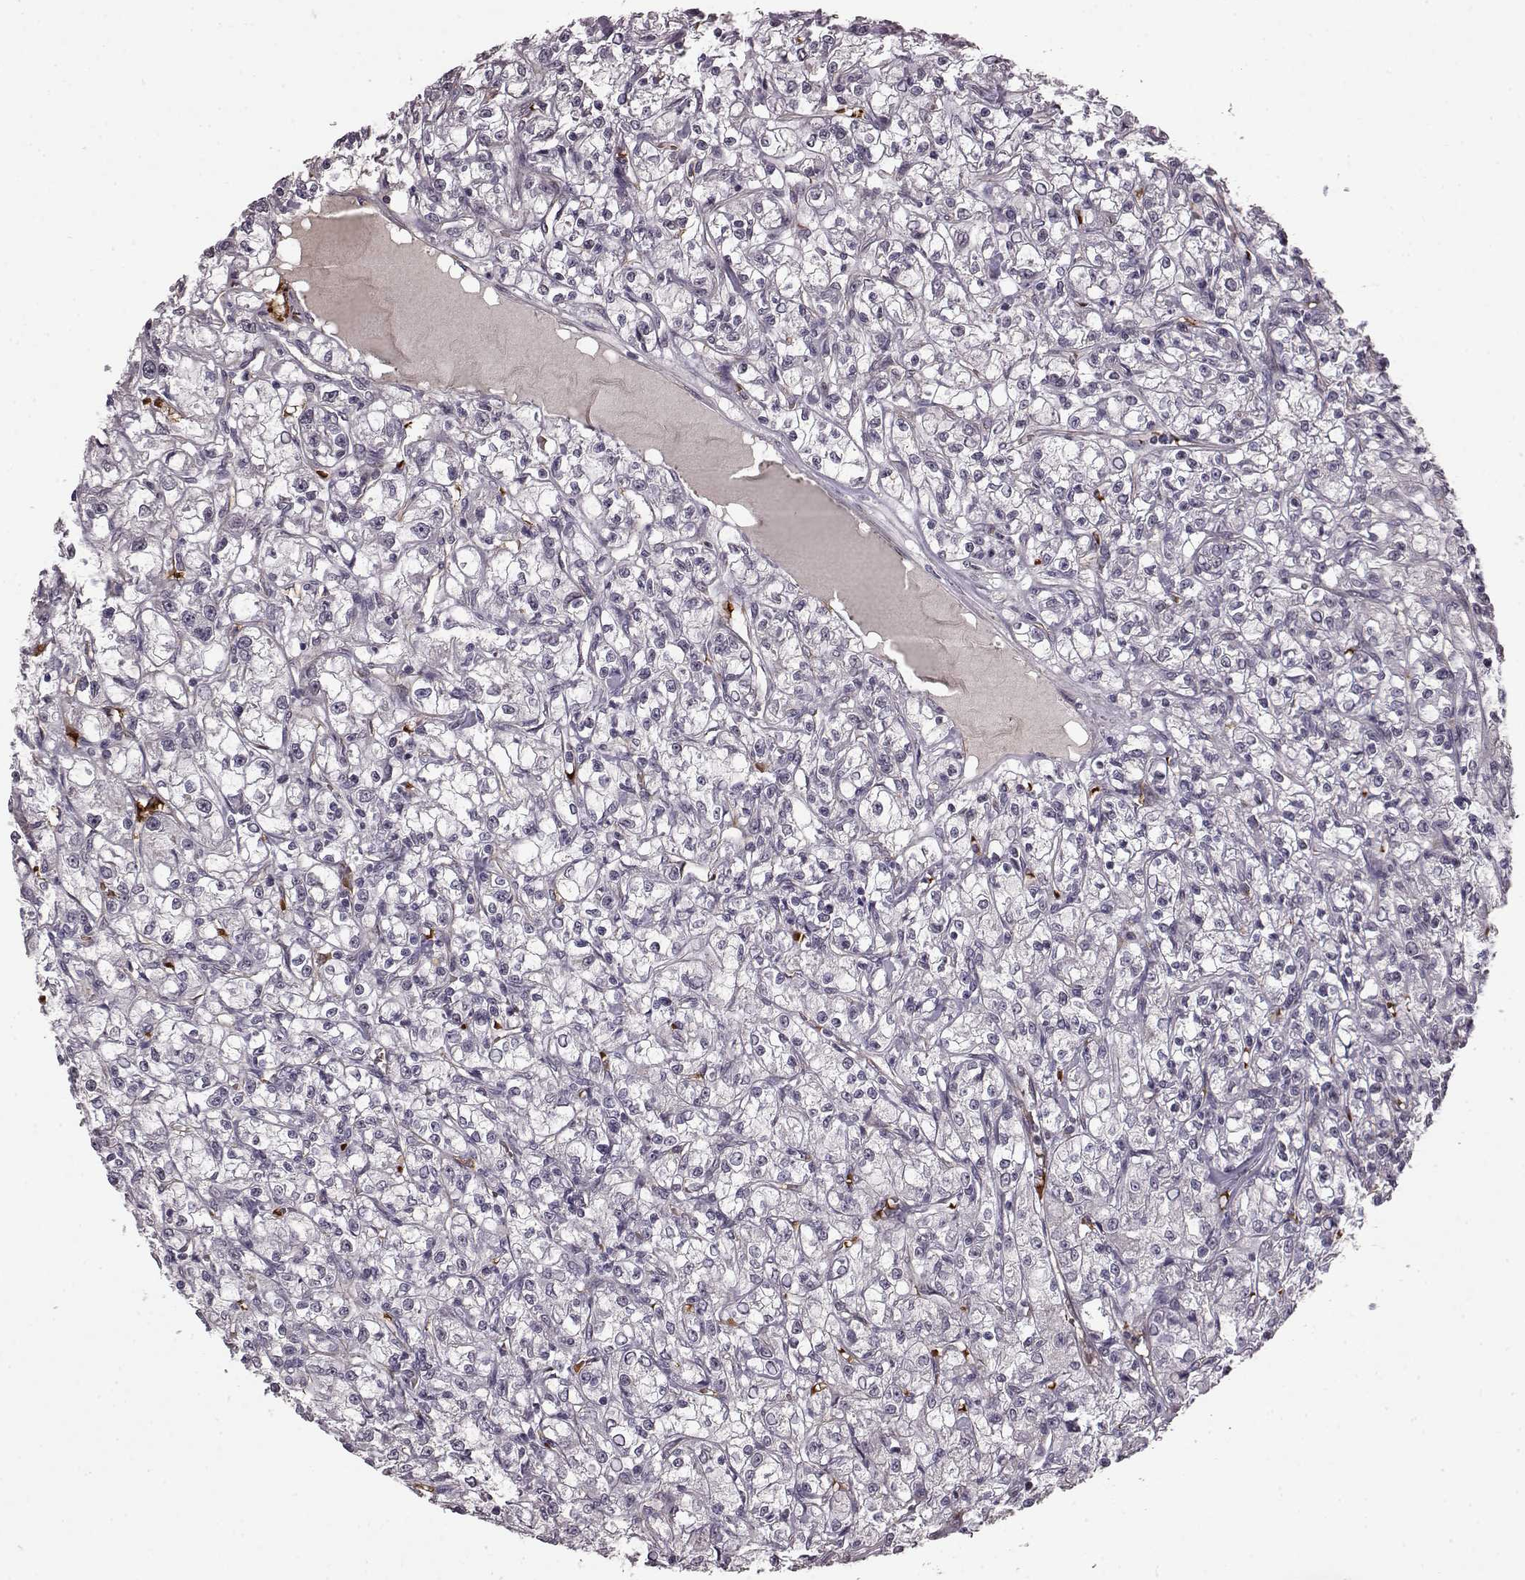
{"staining": {"intensity": "negative", "quantity": "none", "location": "none"}, "tissue": "renal cancer", "cell_type": "Tumor cells", "image_type": "cancer", "snomed": [{"axis": "morphology", "description": "Adenocarcinoma, NOS"}, {"axis": "topography", "description": "Kidney"}], "caption": "A high-resolution histopathology image shows immunohistochemistry (IHC) staining of renal cancer, which displays no significant expression in tumor cells.", "gene": "PROP1", "patient": {"sex": "female", "age": 59}}